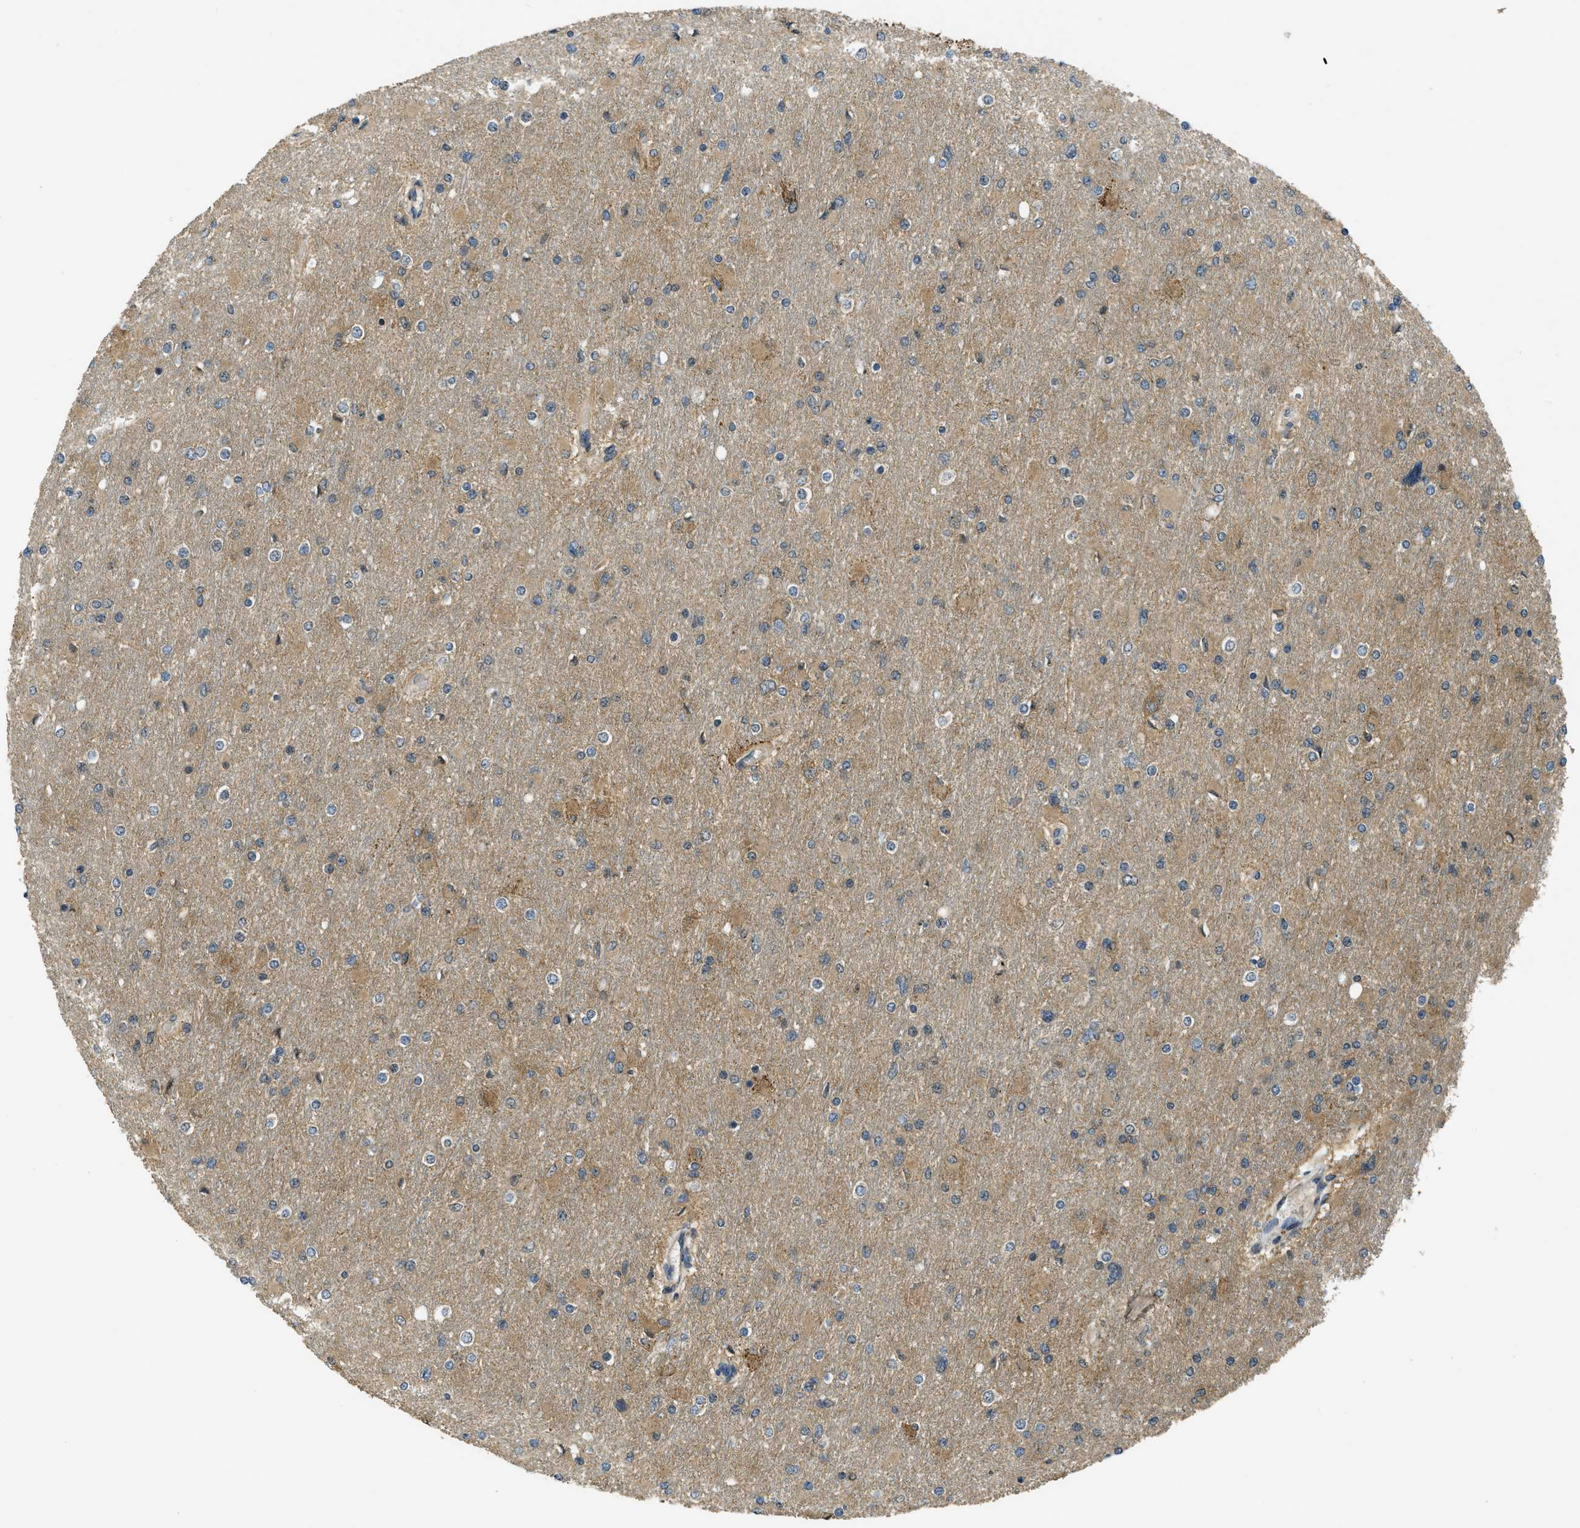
{"staining": {"intensity": "weak", "quantity": "<25%", "location": "cytoplasmic/membranous"}, "tissue": "glioma", "cell_type": "Tumor cells", "image_type": "cancer", "snomed": [{"axis": "morphology", "description": "Glioma, malignant, High grade"}, {"axis": "topography", "description": "Cerebral cortex"}], "caption": "Photomicrograph shows no protein staining in tumor cells of malignant high-grade glioma tissue. (DAB IHC visualized using brightfield microscopy, high magnification).", "gene": "CDKN2C", "patient": {"sex": "female", "age": 36}}